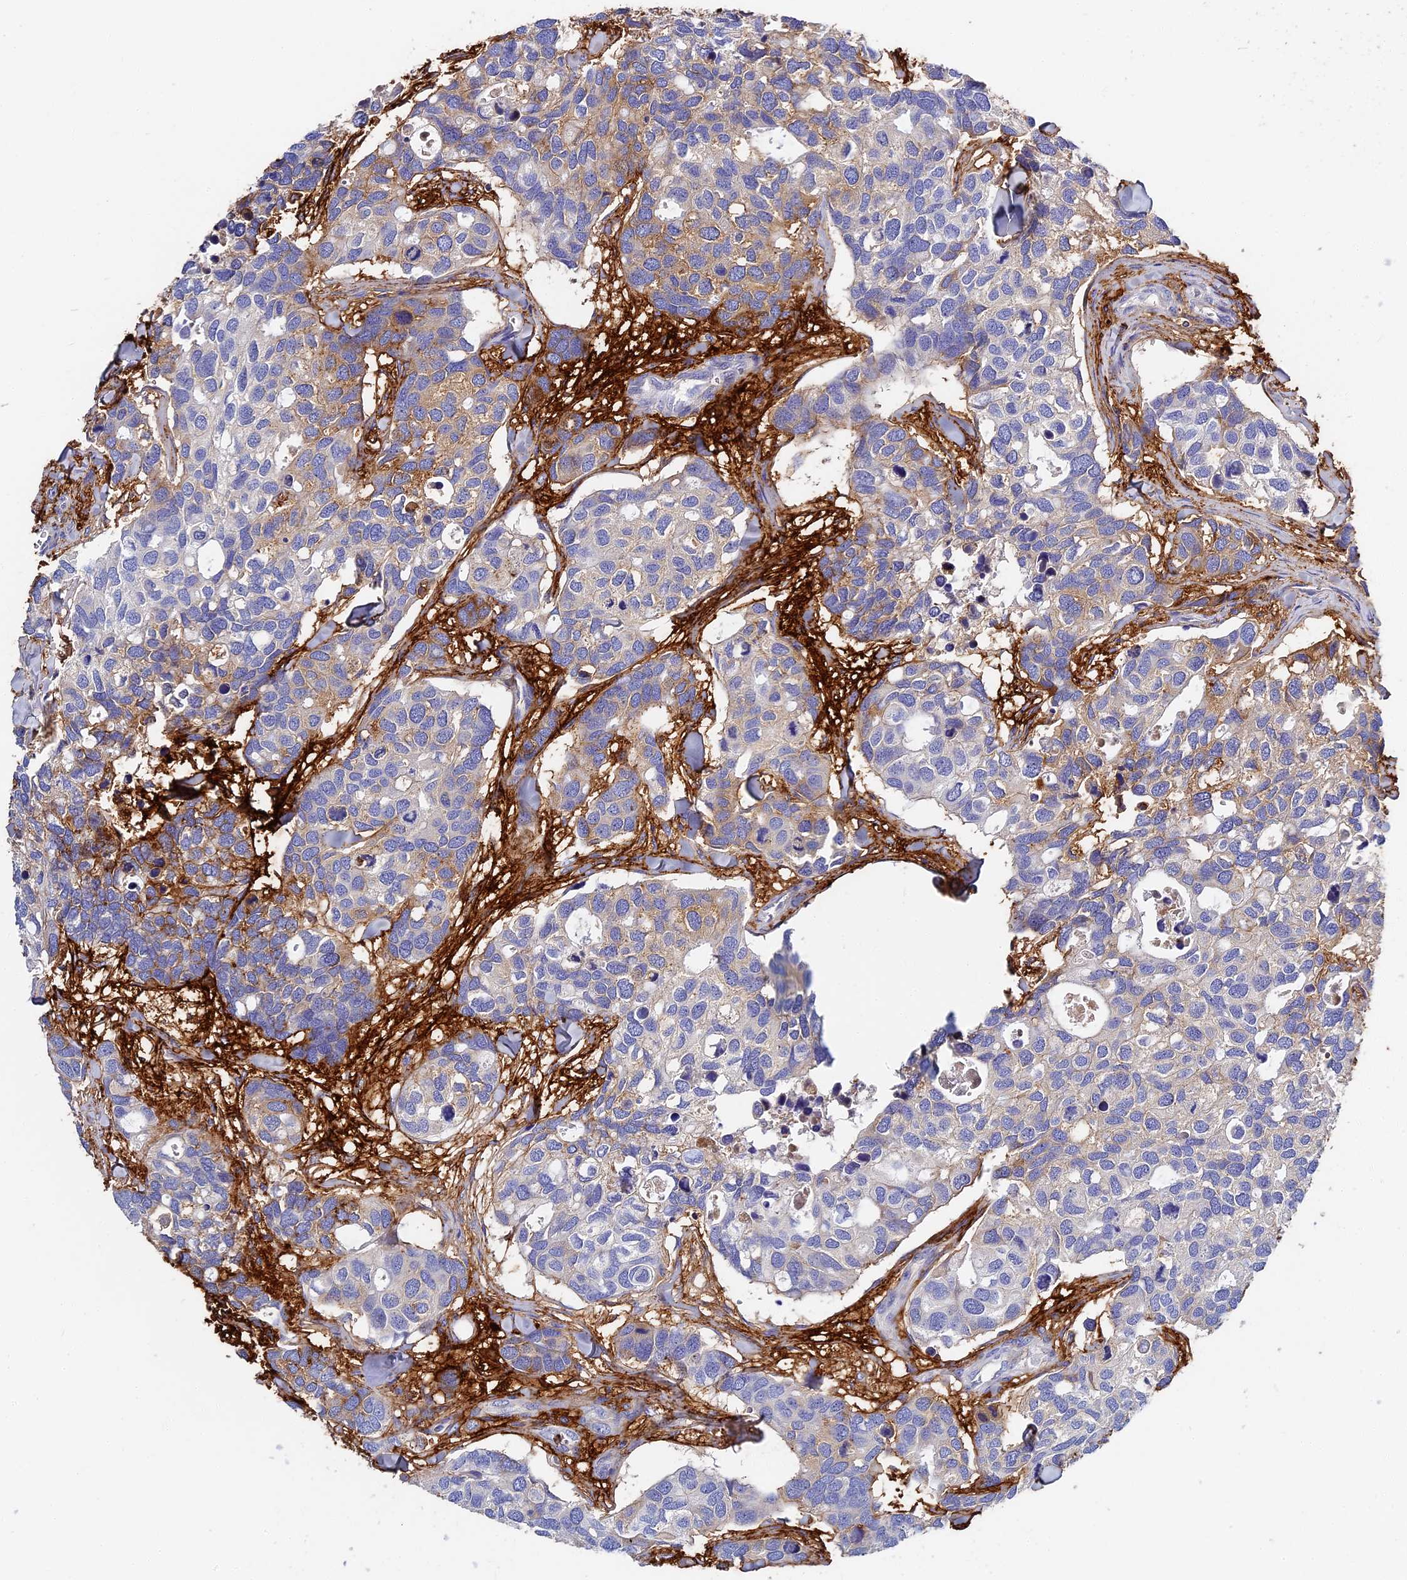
{"staining": {"intensity": "moderate", "quantity": "<25%", "location": "cytoplasmic/membranous"}, "tissue": "breast cancer", "cell_type": "Tumor cells", "image_type": "cancer", "snomed": [{"axis": "morphology", "description": "Duct carcinoma"}, {"axis": "topography", "description": "Breast"}], "caption": "IHC of intraductal carcinoma (breast) displays low levels of moderate cytoplasmic/membranous staining in approximately <25% of tumor cells.", "gene": "ITIH1", "patient": {"sex": "female", "age": 83}}